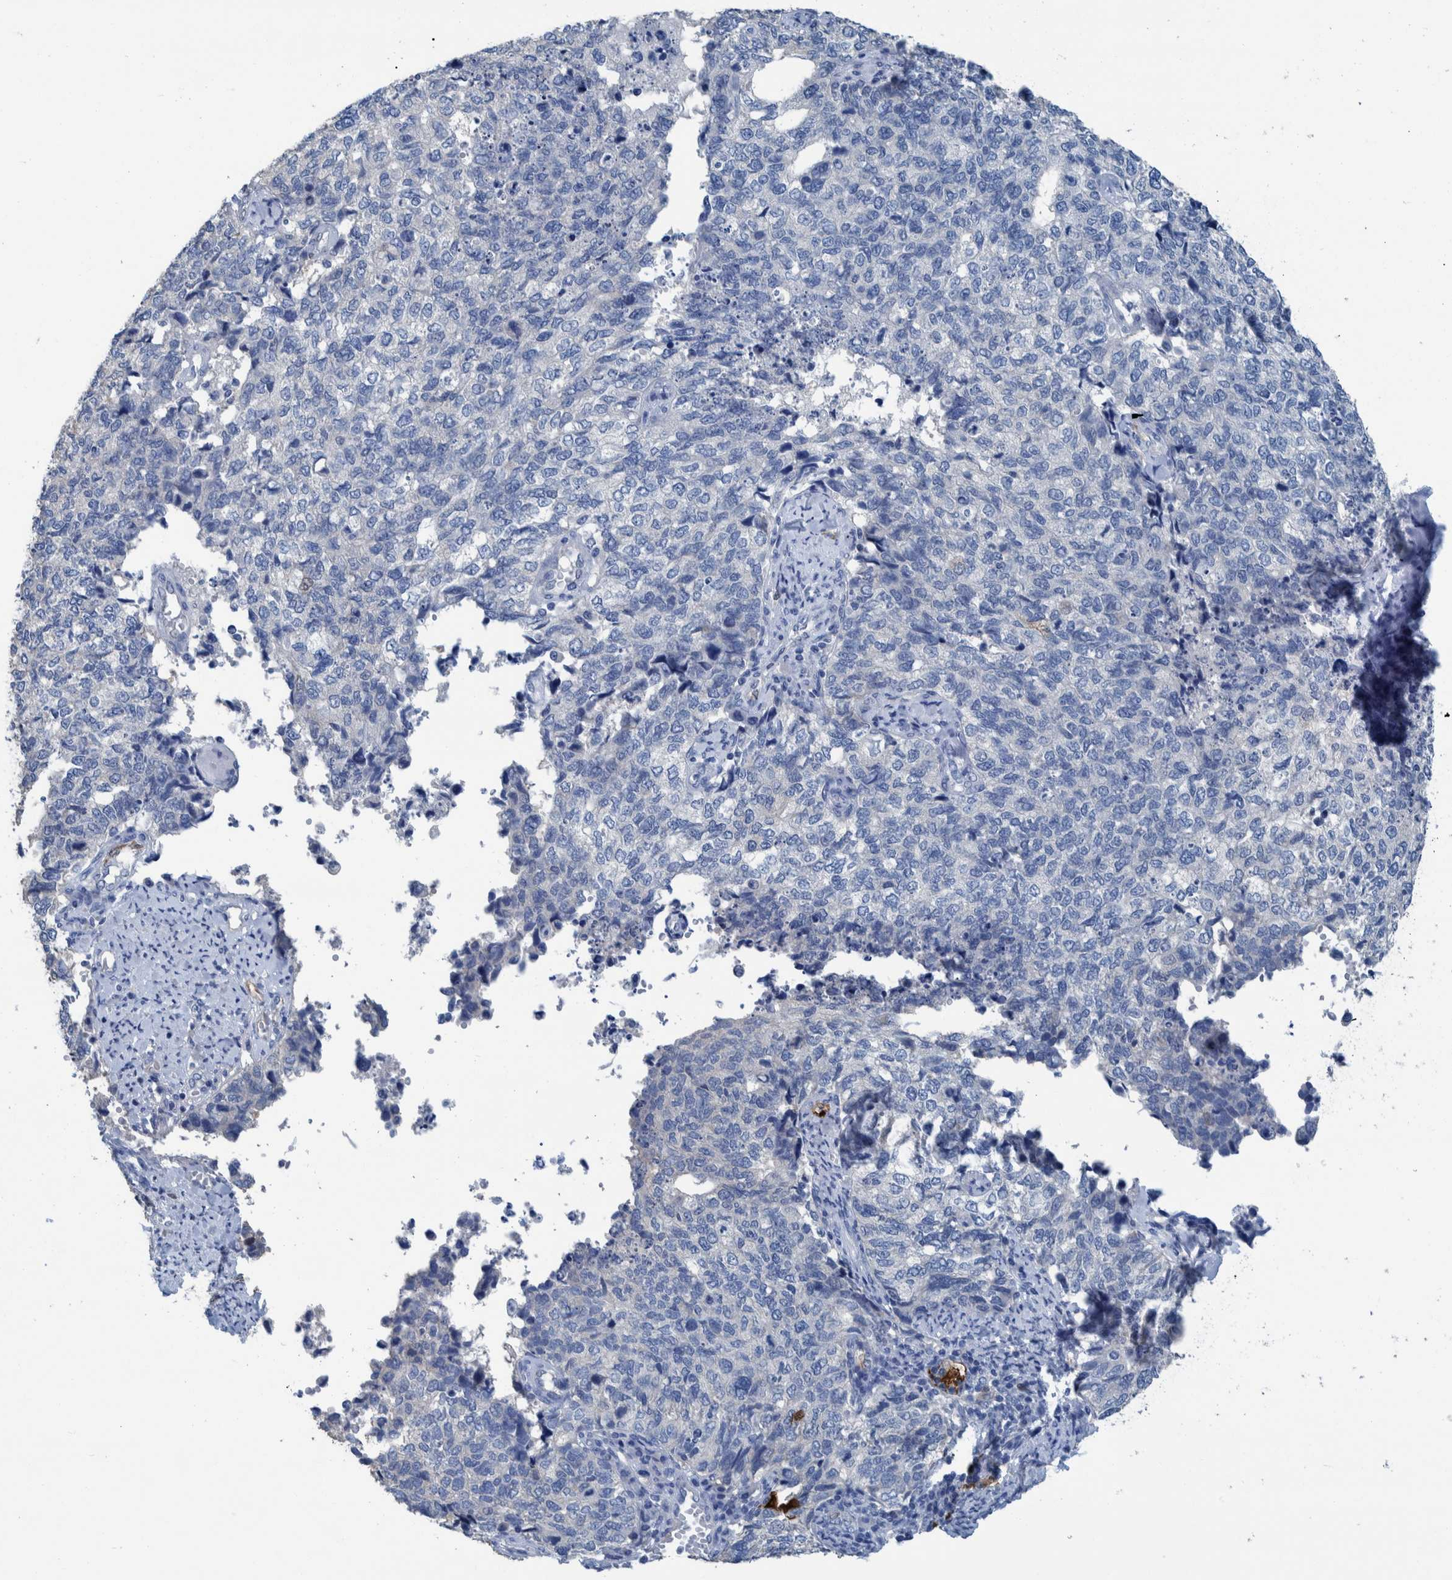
{"staining": {"intensity": "negative", "quantity": "none", "location": "none"}, "tissue": "cervical cancer", "cell_type": "Tumor cells", "image_type": "cancer", "snomed": [{"axis": "morphology", "description": "Squamous cell carcinoma, NOS"}, {"axis": "topography", "description": "Cervix"}], "caption": "DAB (3,3'-diaminobenzidine) immunohistochemical staining of cervical cancer (squamous cell carcinoma) shows no significant staining in tumor cells.", "gene": "IDO1", "patient": {"sex": "female", "age": 63}}